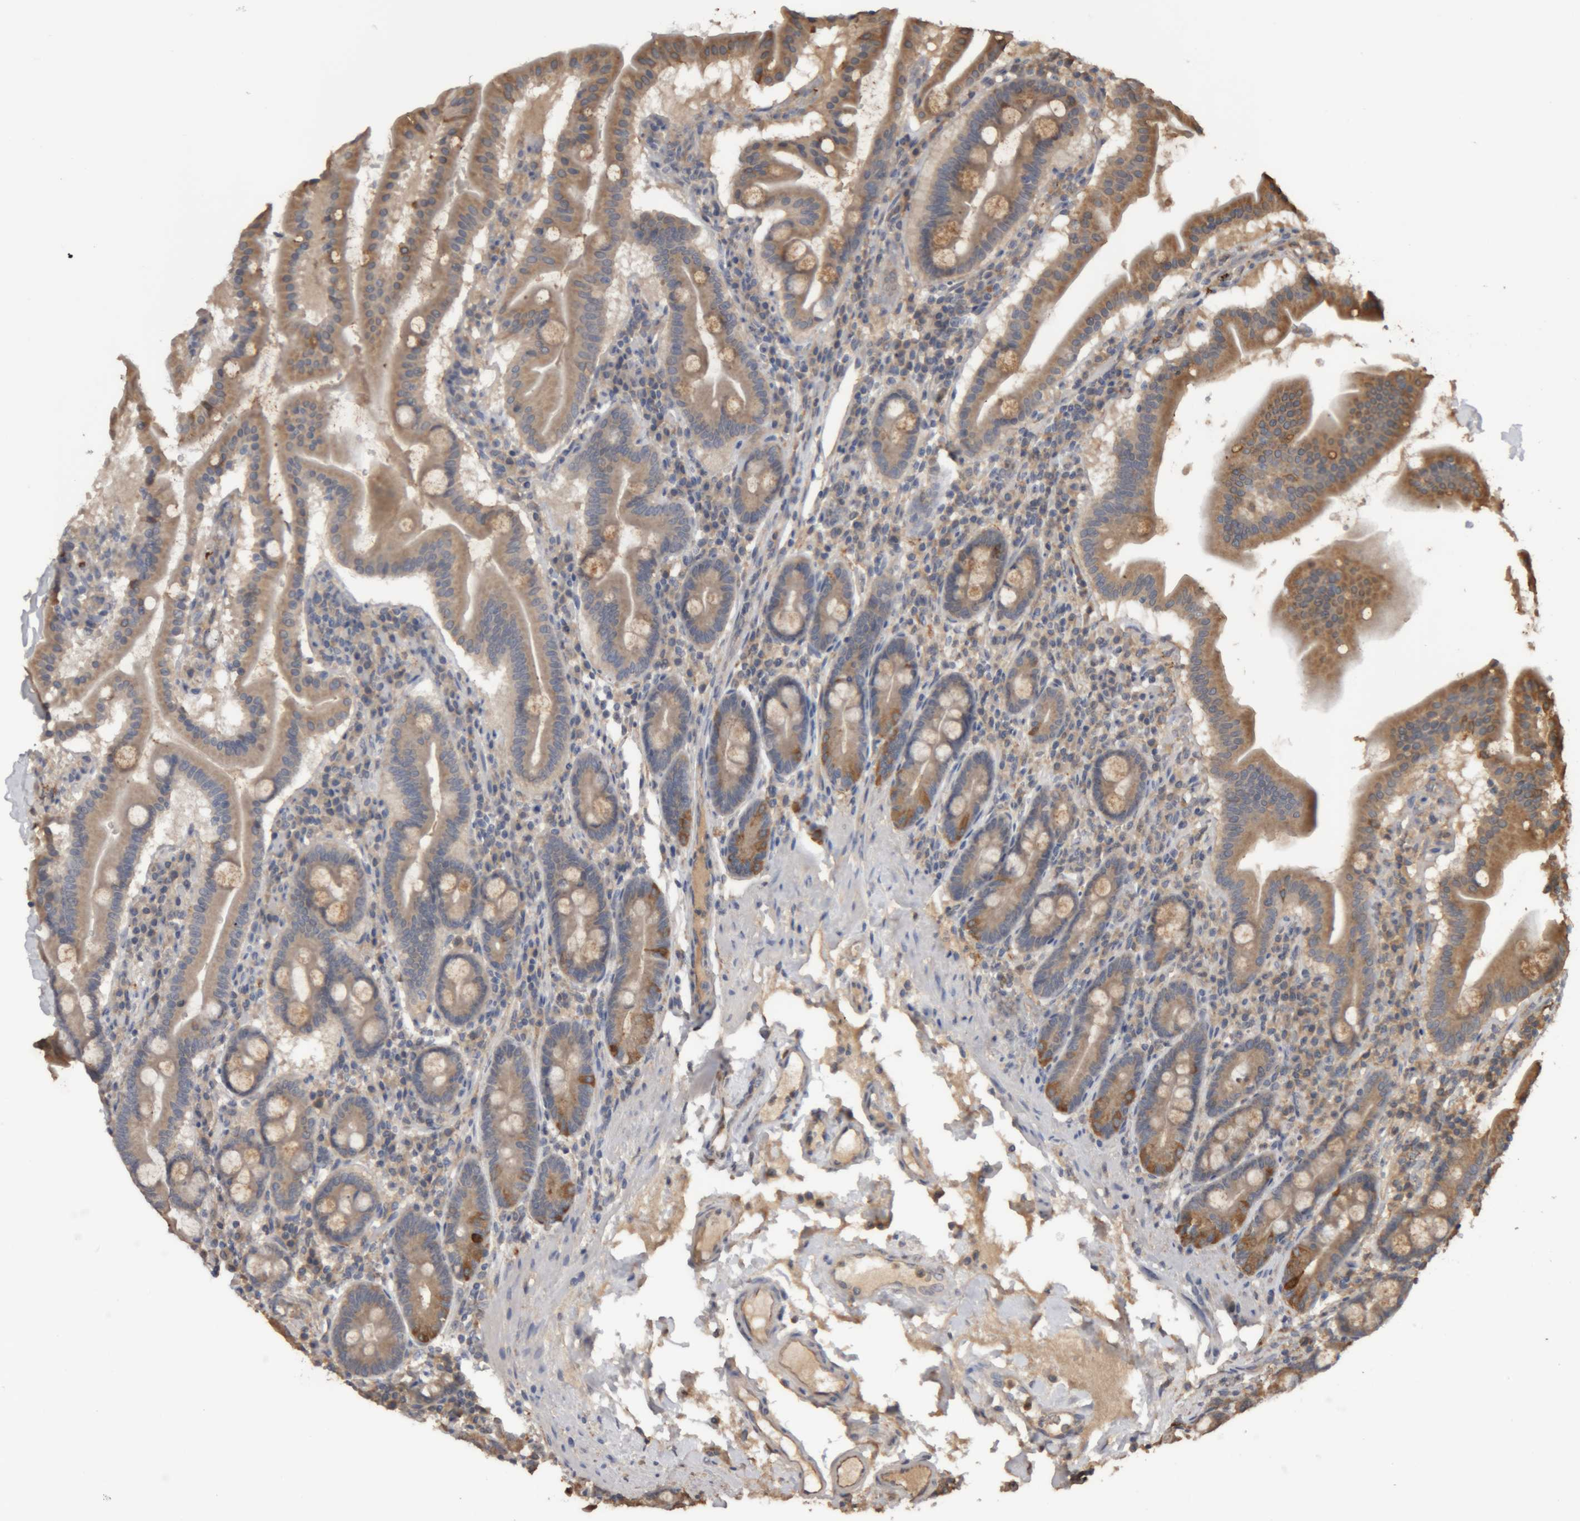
{"staining": {"intensity": "moderate", "quantity": "25%-75%", "location": "cytoplasmic/membranous"}, "tissue": "duodenum", "cell_type": "Glandular cells", "image_type": "normal", "snomed": [{"axis": "morphology", "description": "Normal tissue, NOS"}, {"axis": "morphology", "description": "Adenocarcinoma, NOS"}, {"axis": "topography", "description": "Pancreas"}, {"axis": "topography", "description": "Duodenum"}], "caption": "The micrograph shows immunohistochemical staining of normal duodenum. There is moderate cytoplasmic/membranous positivity is identified in approximately 25%-75% of glandular cells. The staining was performed using DAB (3,3'-diaminobenzidine) to visualize the protein expression in brown, while the nuclei were stained in blue with hematoxylin (Magnification: 20x).", "gene": "TMED7", "patient": {"sex": "male", "age": 50}}